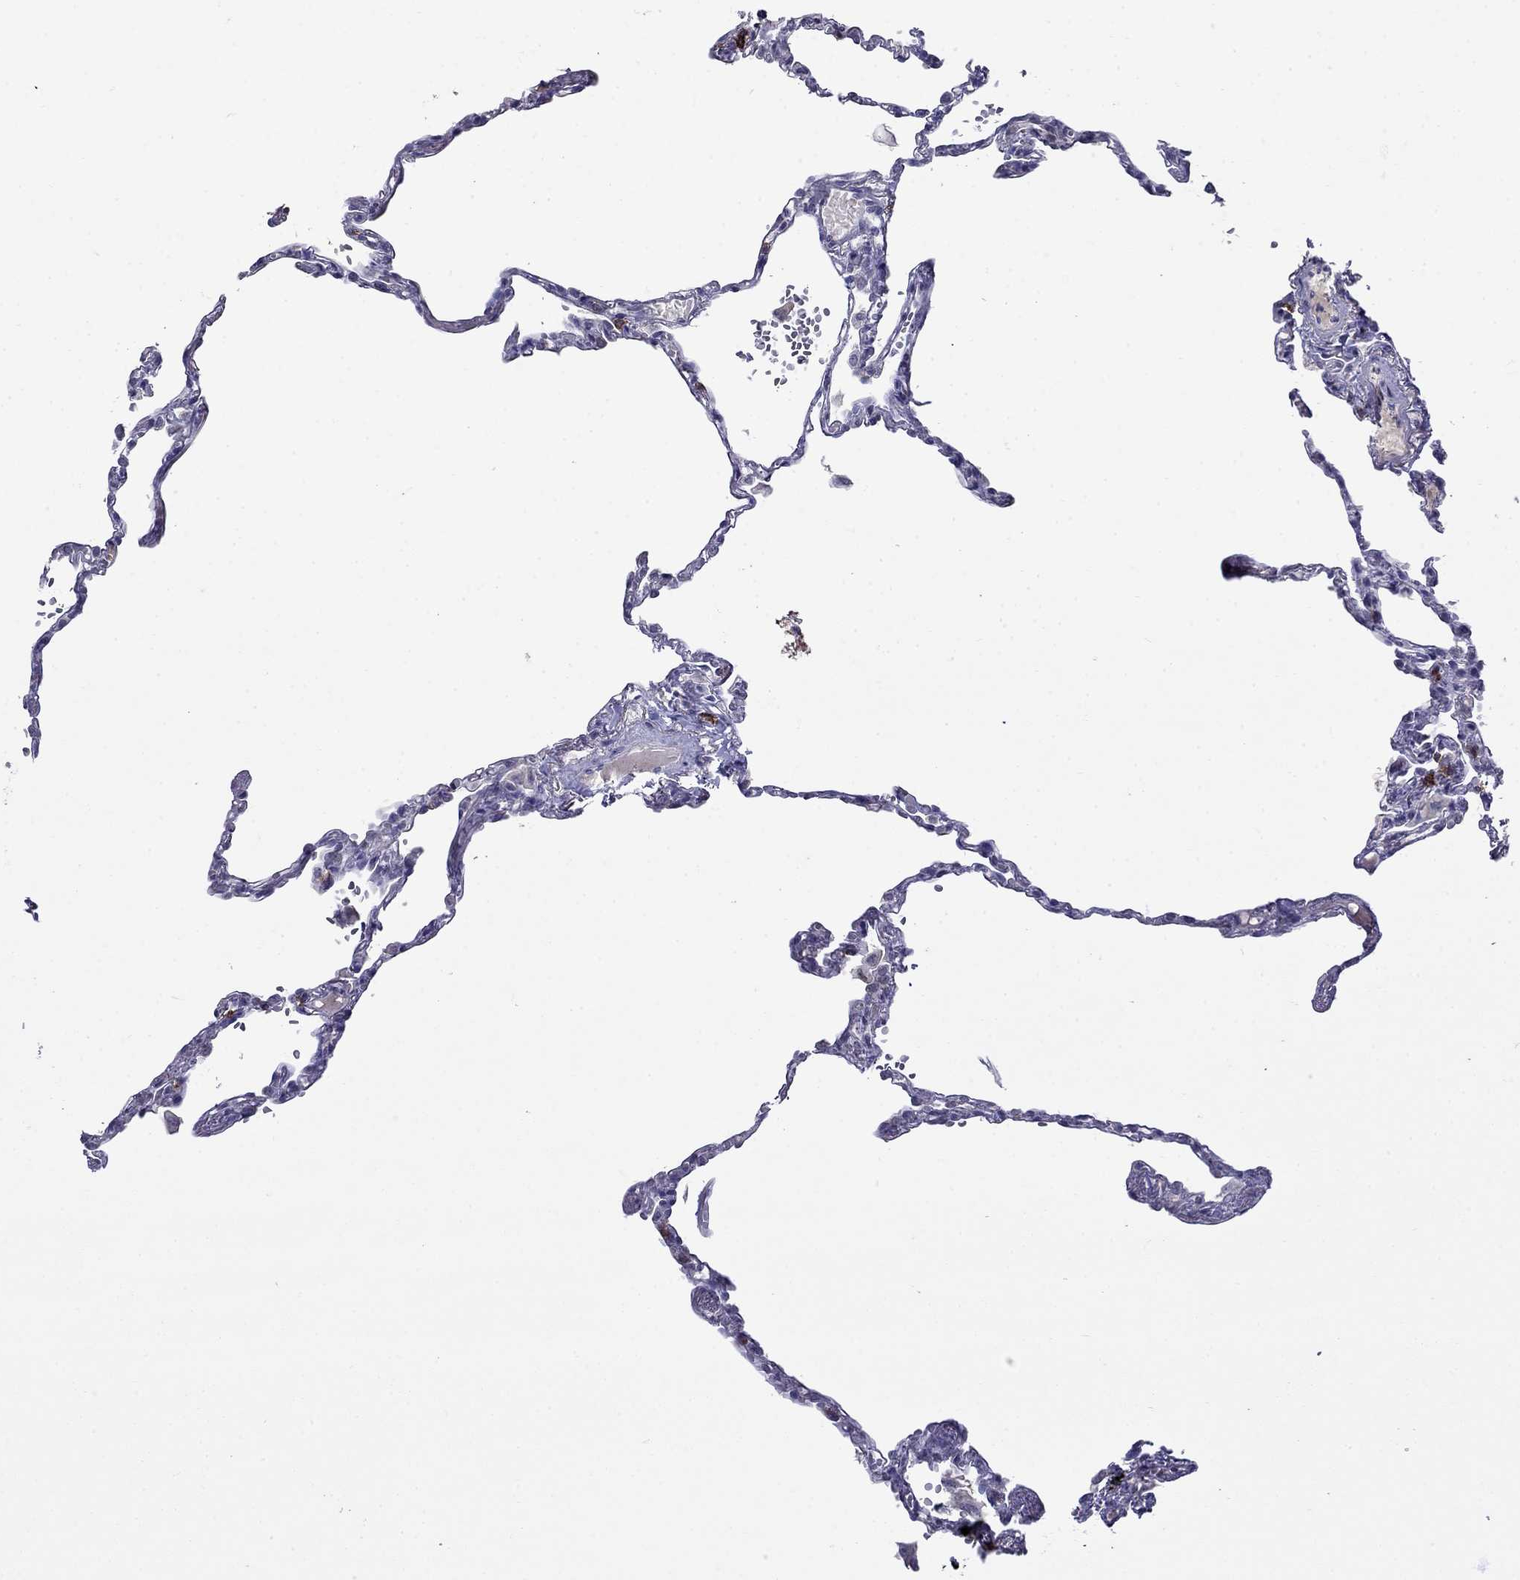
{"staining": {"intensity": "negative", "quantity": "none", "location": "none"}, "tissue": "lung", "cell_type": "Alveolar cells", "image_type": "normal", "snomed": [{"axis": "morphology", "description": "Normal tissue, NOS"}, {"axis": "topography", "description": "Lung"}], "caption": "Alveolar cells show no significant positivity in benign lung. The staining was performed using DAB (3,3'-diaminobenzidine) to visualize the protein expression in brown, while the nuclei were stained in blue with hematoxylin (Magnification: 20x).", "gene": "CD8B", "patient": {"sex": "male", "age": 78}}